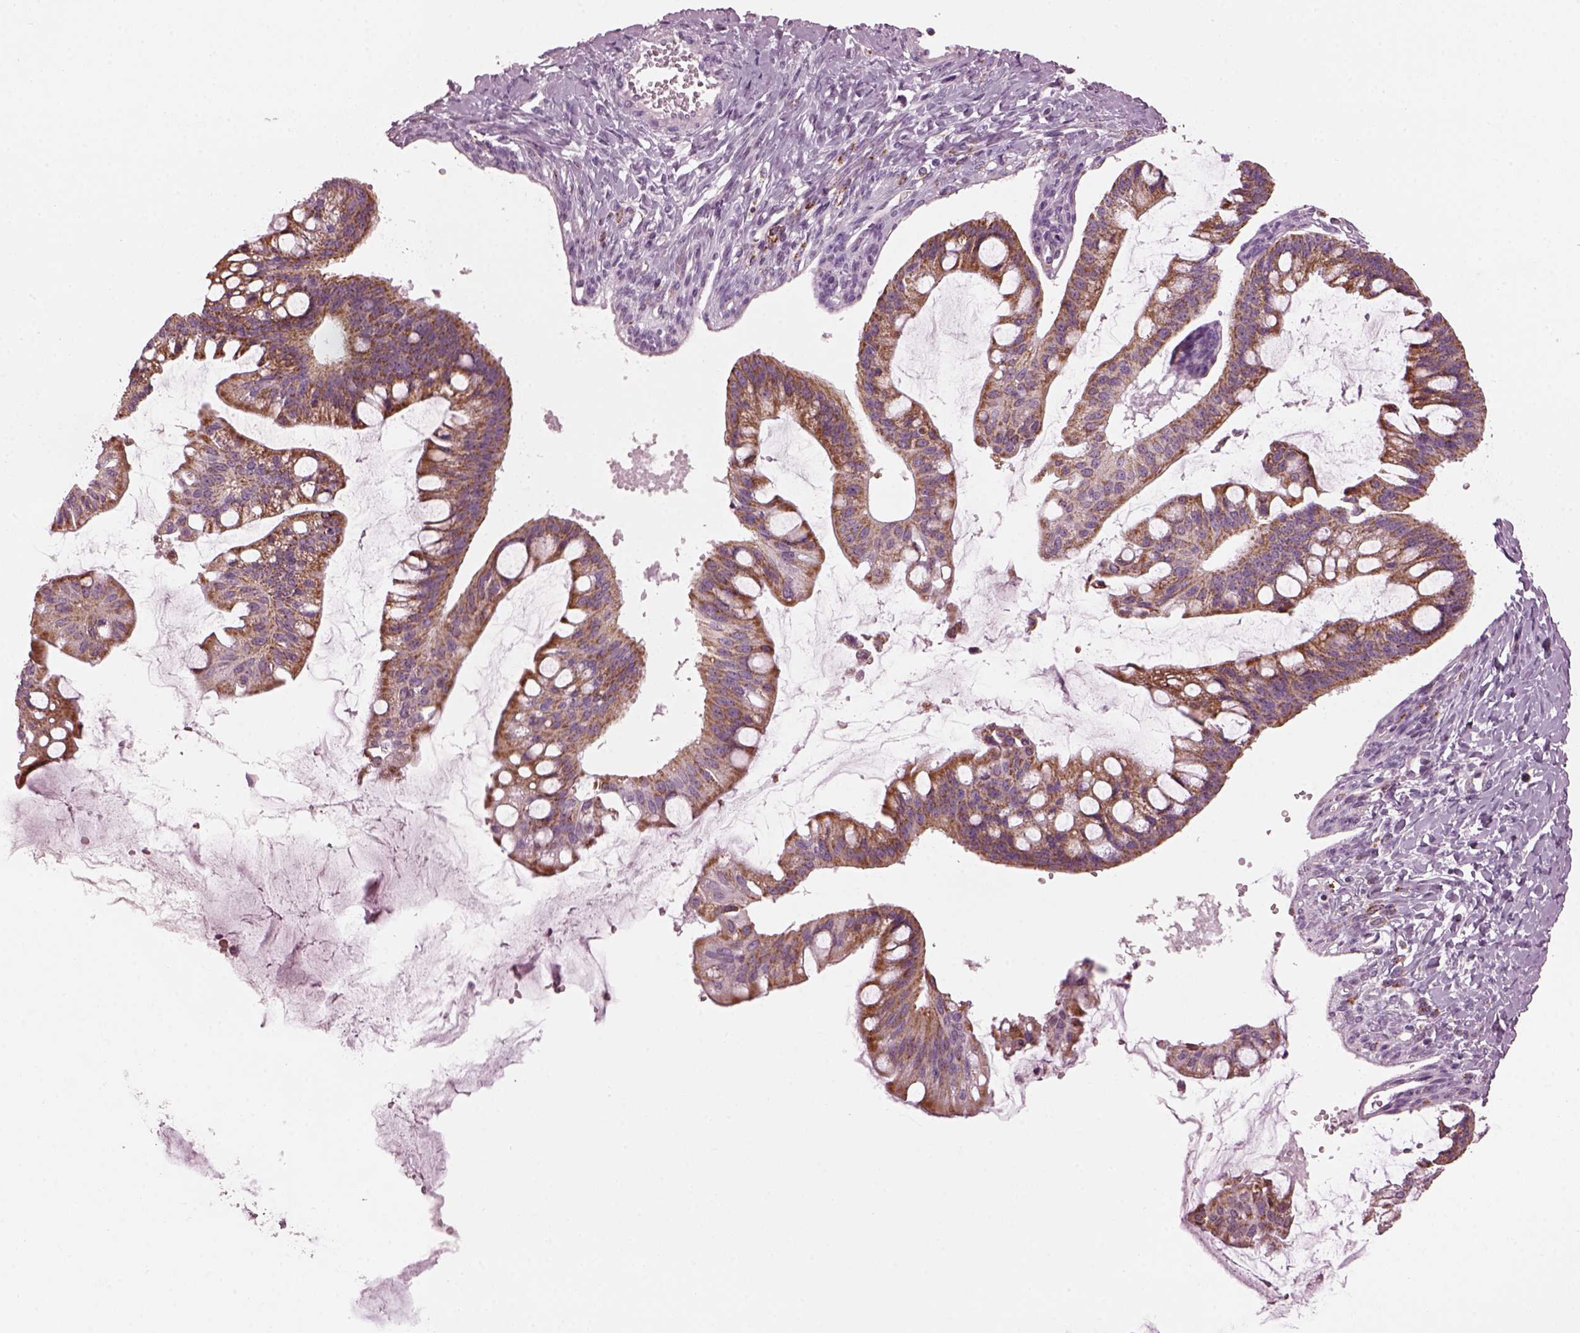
{"staining": {"intensity": "strong", "quantity": ">75%", "location": "cytoplasmic/membranous"}, "tissue": "ovarian cancer", "cell_type": "Tumor cells", "image_type": "cancer", "snomed": [{"axis": "morphology", "description": "Cystadenocarcinoma, mucinous, NOS"}, {"axis": "topography", "description": "Ovary"}], "caption": "Tumor cells exhibit high levels of strong cytoplasmic/membranous staining in about >75% of cells in ovarian mucinous cystadenocarcinoma.", "gene": "RIMS2", "patient": {"sex": "female", "age": 73}}